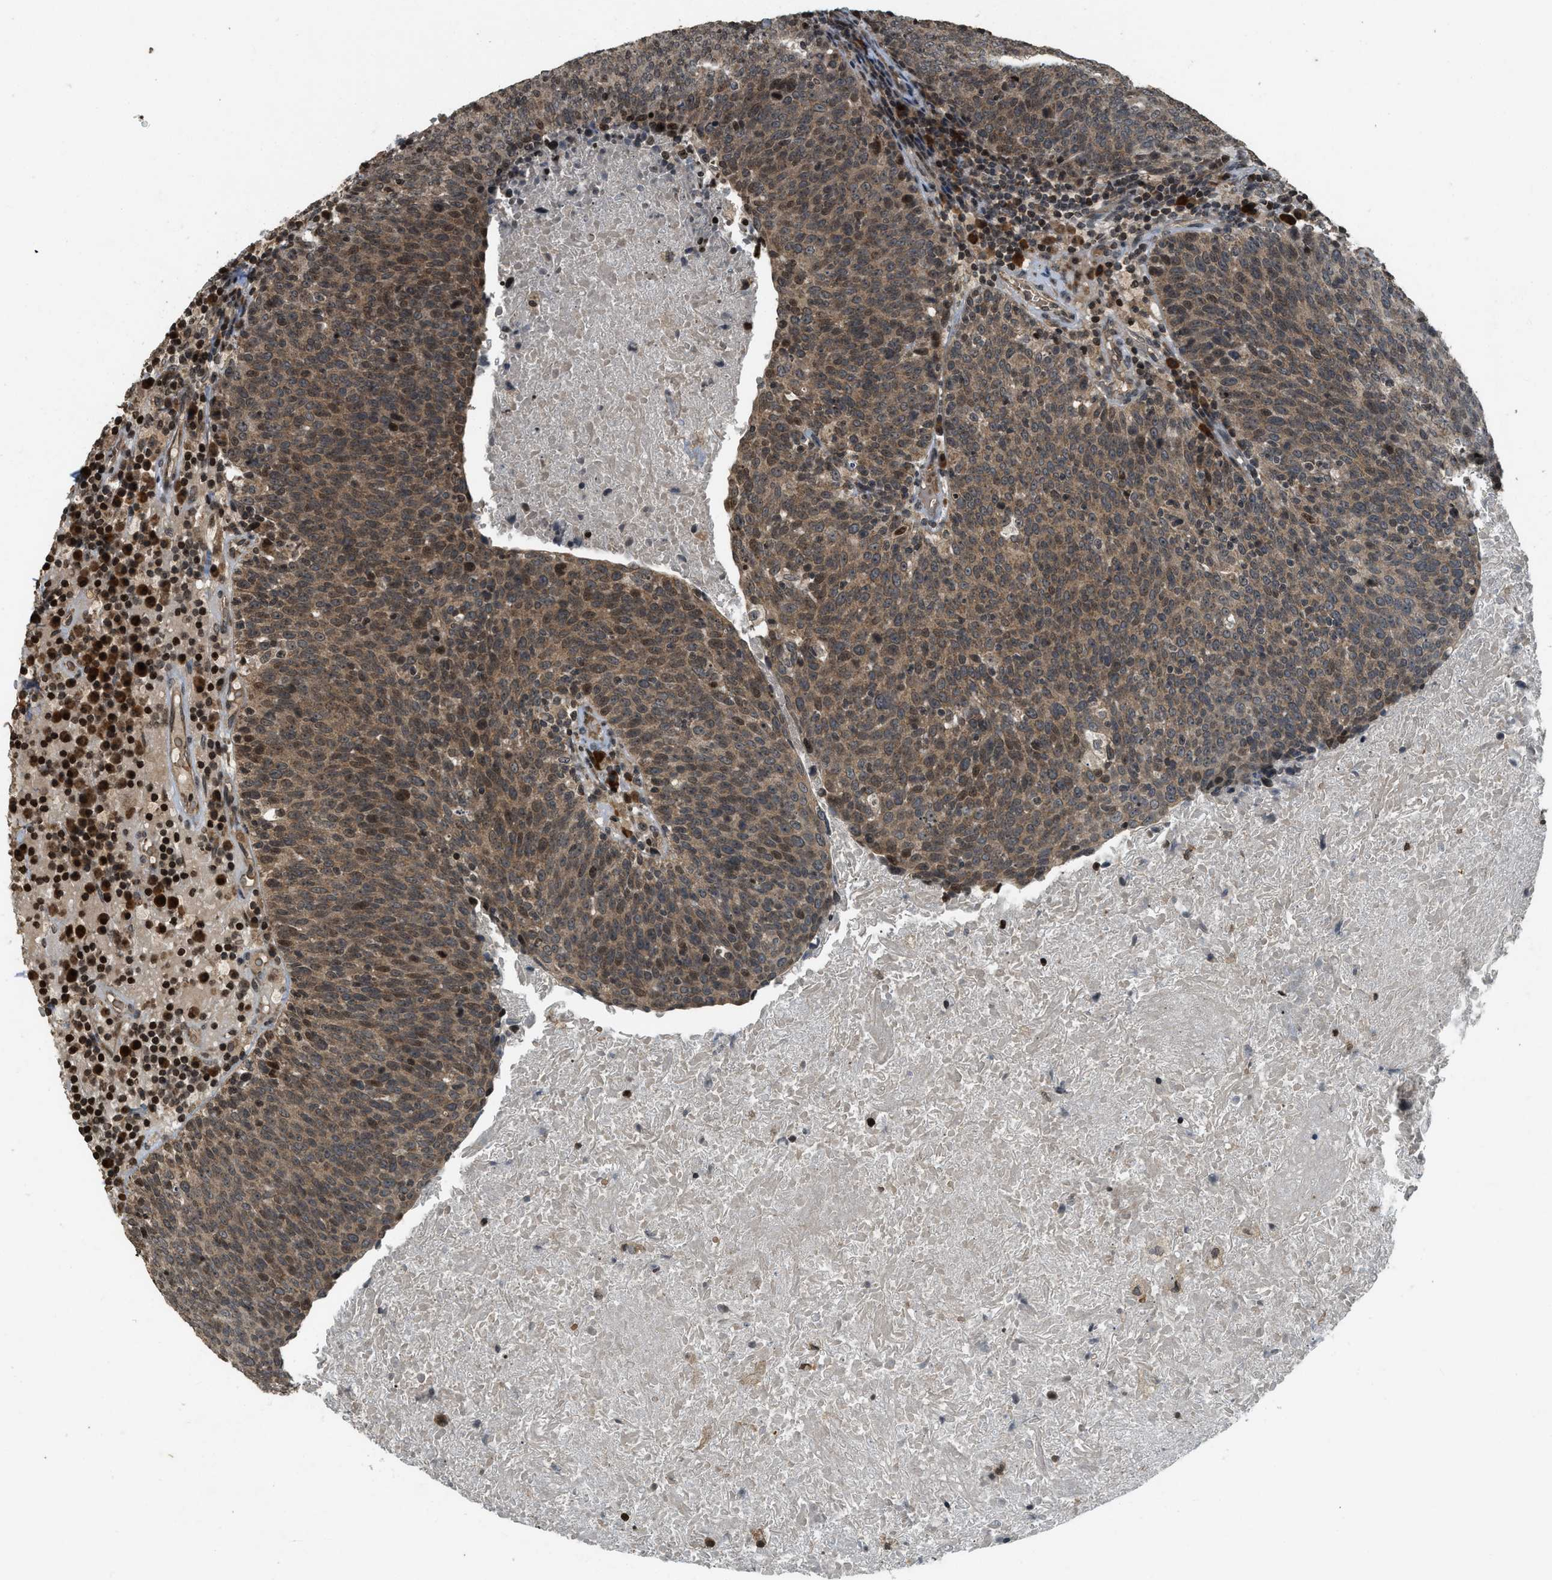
{"staining": {"intensity": "moderate", "quantity": ">75%", "location": "cytoplasmic/membranous,nuclear"}, "tissue": "head and neck cancer", "cell_type": "Tumor cells", "image_type": "cancer", "snomed": [{"axis": "morphology", "description": "Squamous cell carcinoma, NOS"}, {"axis": "morphology", "description": "Squamous cell carcinoma, metastatic, NOS"}, {"axis": "topography", "description": "Lymph node"}, {"axis": "topography", "description": "Head-Neck"}], "caption": "About >75% of tumor cells in metastatic squamous cell carcinoma (head and neck) demonstrate moderate cytoplasmic/membranous and nuclear protein staining as visualized by brown immunohistochemical staining.", "gene": "SIAH1", "patient": {"sex": "male", "age": 62}}